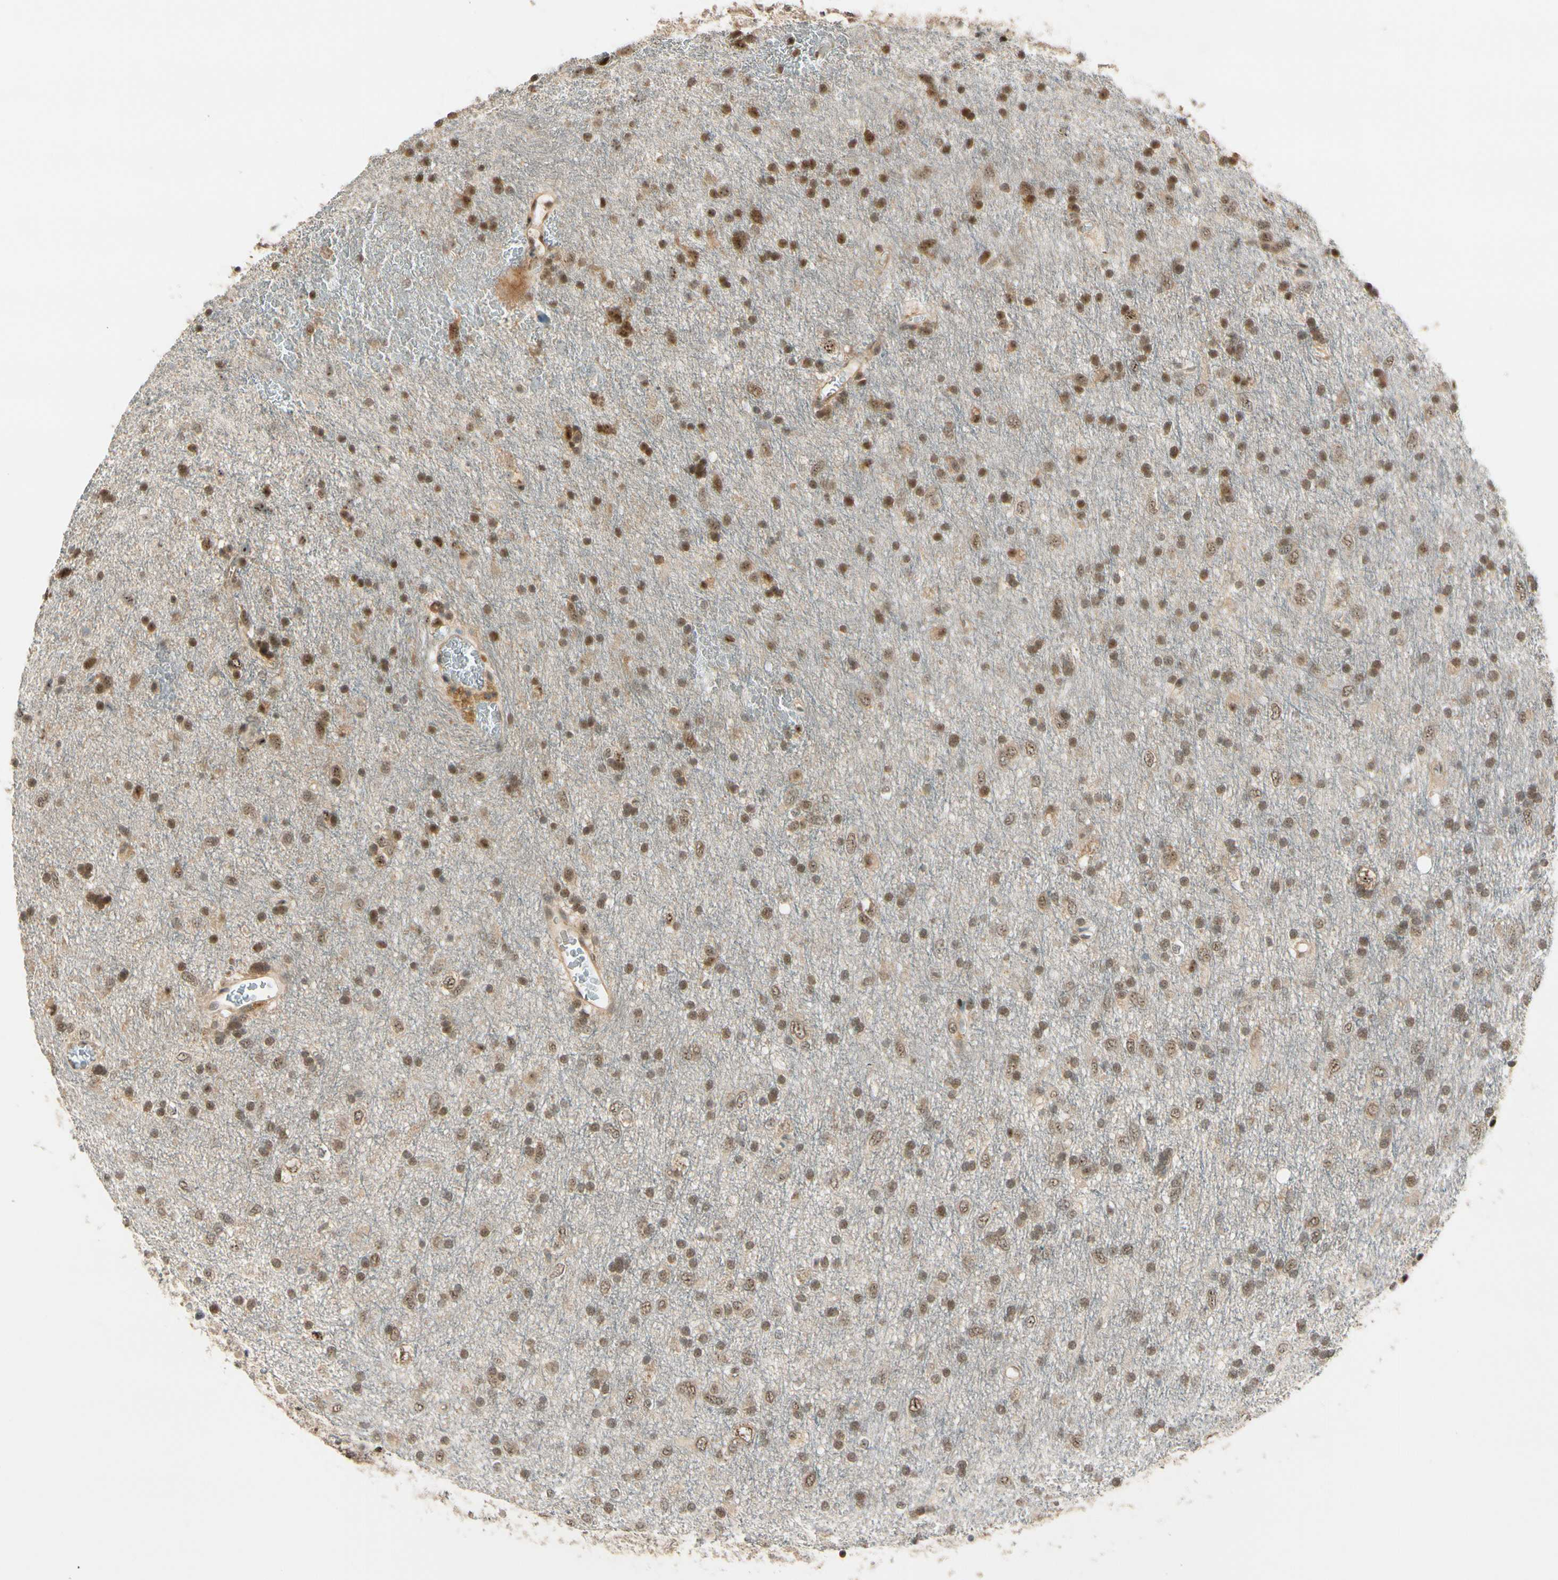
{"staining": {"intensity": "moderate", "quantity": ">75%", "location": "cytoplasmic/membranous,nuclear"}, "tissue": "glioma", "cell_type": "Tumor cells", "image_type": "cancer", "snomed": [{"axis": "morphology", "description": "Glioma, malignant, Low grade"}, {"axis": "topography", "description": "Brain"}], "caption": "Immunohistochemical staining of glioma reveals moderate cytoplasmic/membranous and nuclear protein staining in about >75% of tumor cells.", "gene": "MCPH1", "patient": {"sex": "male", "age": 77}}